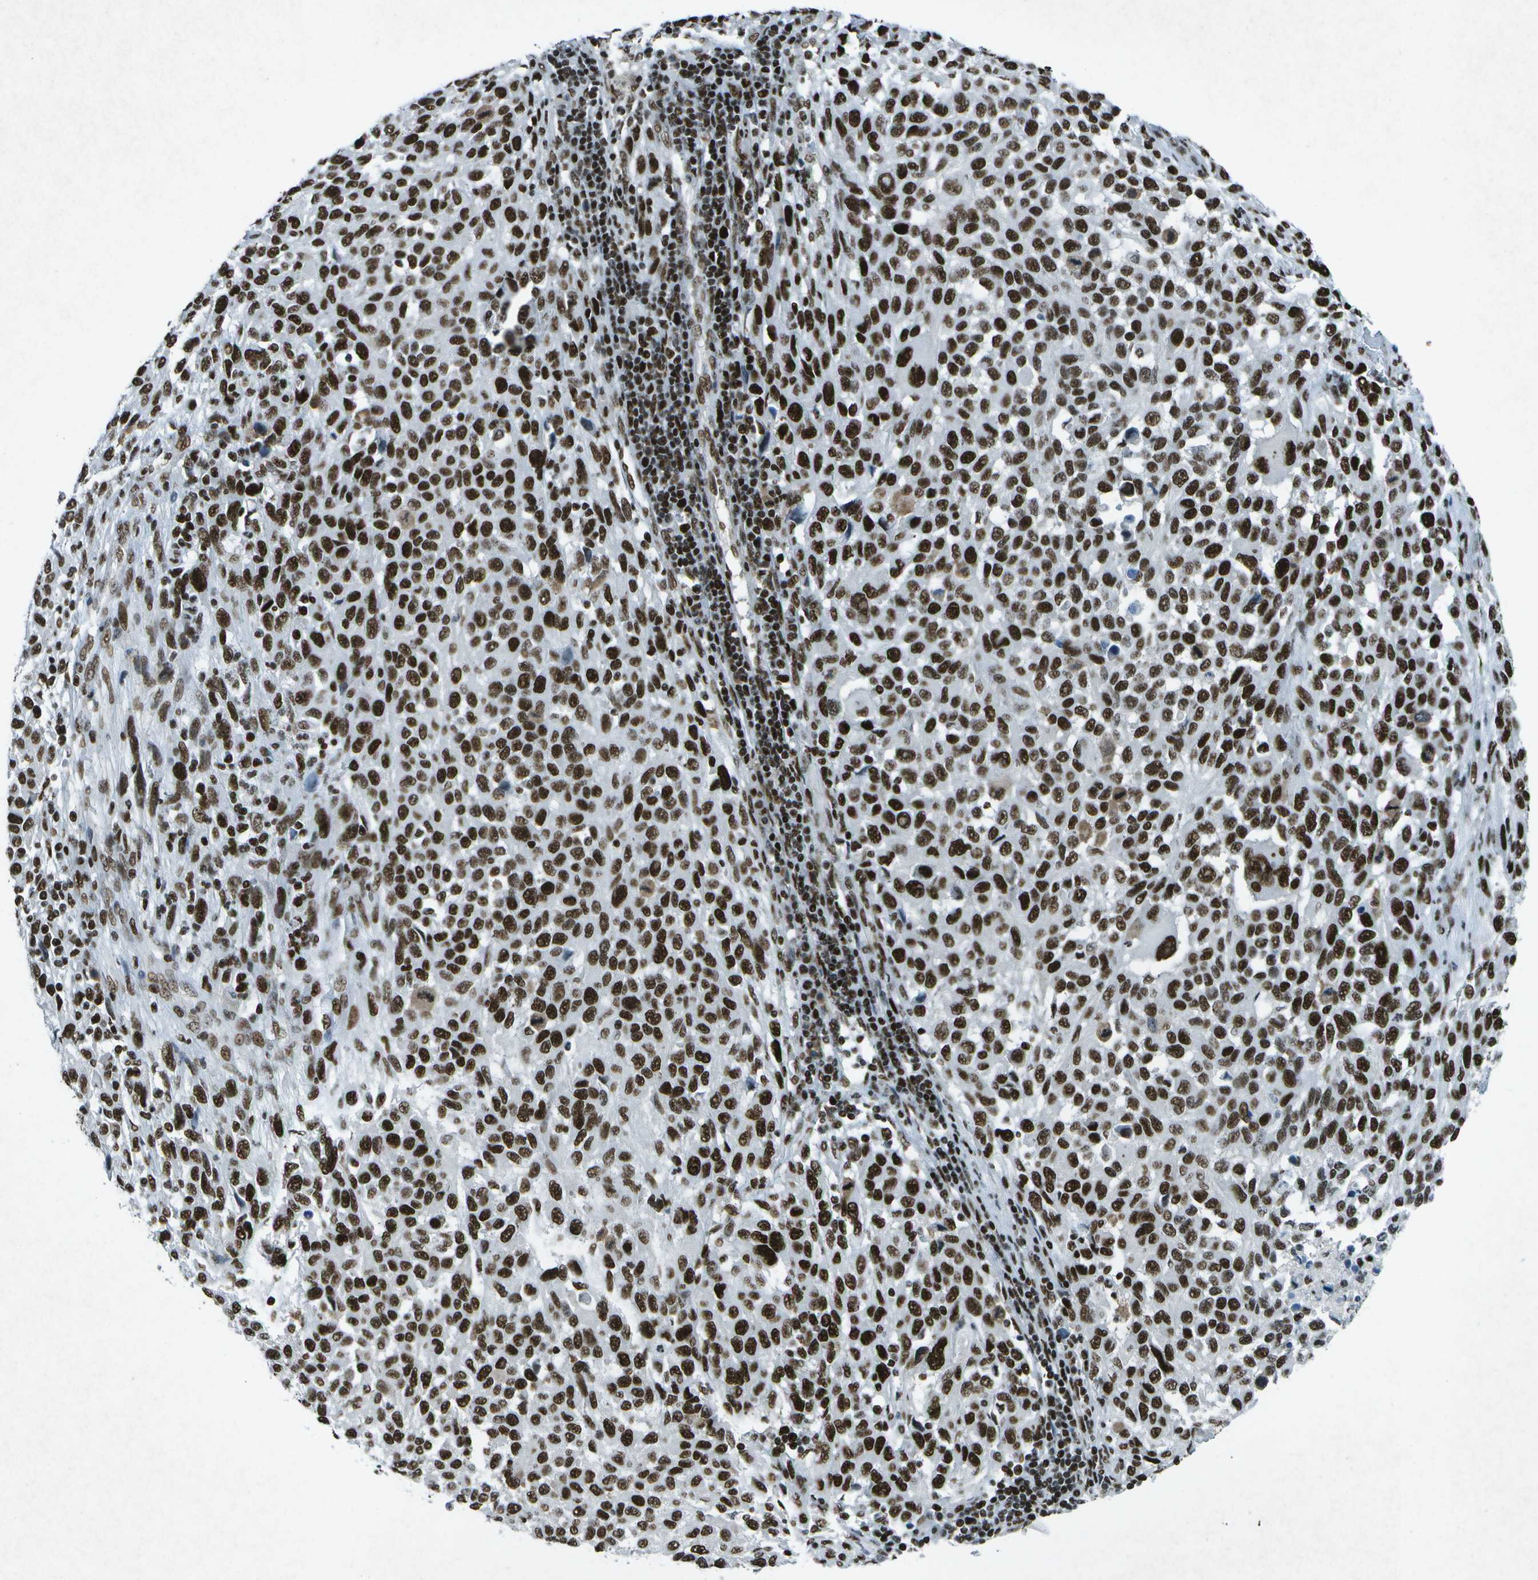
{"staining": {"intensity": "strong", "quantity": ">75%", "location": "nuclear"}, "tissue": "melanoma", "cell_type": "Tumor cells", "image_type": "cancer", "snomed": [{"axis": "morphology", "description": "Malignant melanoma, Metastatic site"}, {"axis": "topography", "description": "Lymph node"}], "caption": "The immunohistochemical stain shows strong nuclear positivity in tumor cells of malignant melanoma (metastatic site) tissue.", "gene": "MTA2", "patient": {"sex": "male", "age": 61}}